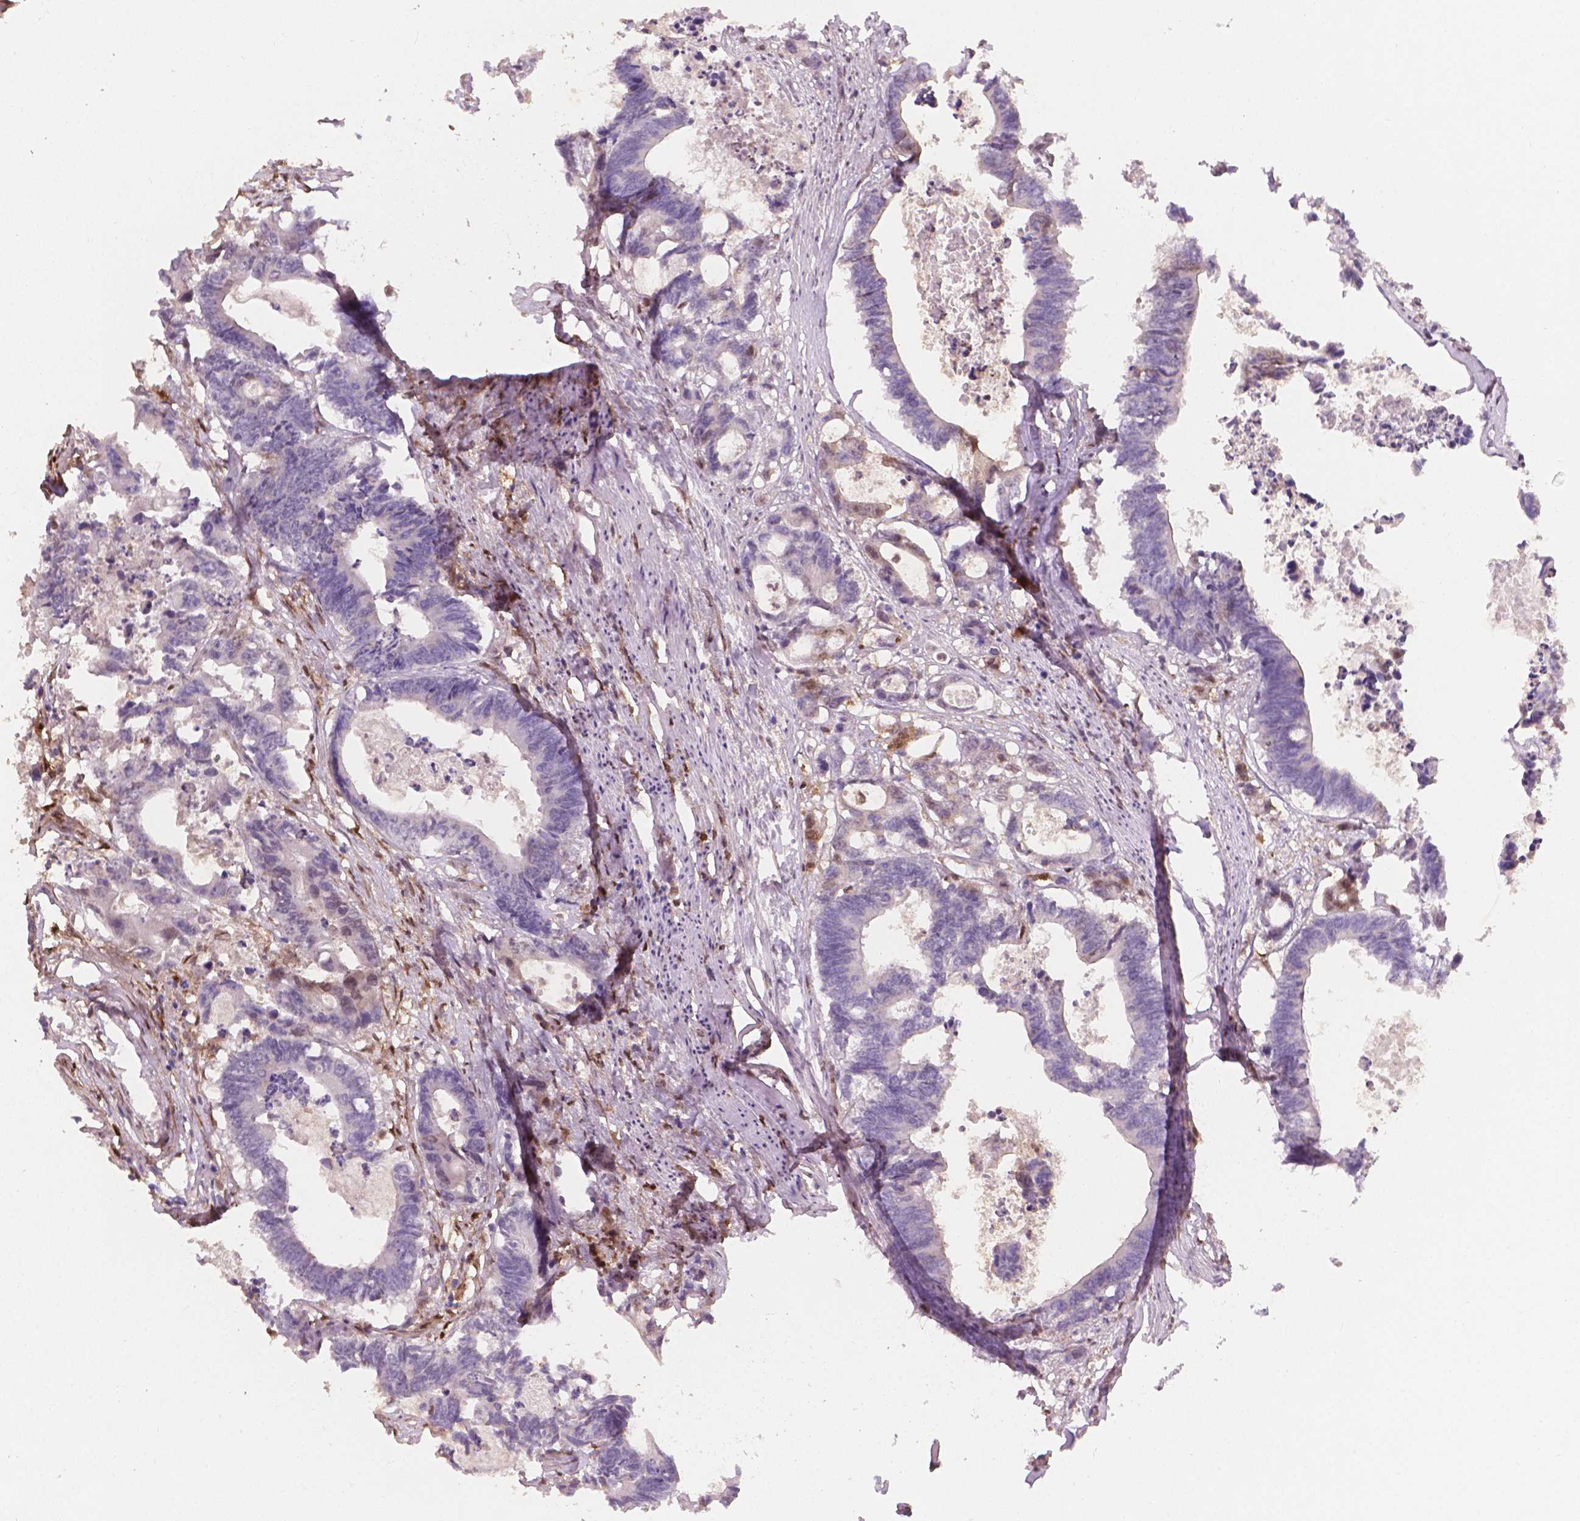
{"staining": {"intensity": "negative", "quantity": "none", "location": "none"}, "tissue": "colorectal cancer", "cell_type": "Tumor cells", "image_type": "cancer", "snomed": [{"axis": "morphology", "description": "Adenocarcinoma, NOS"}, {"axis": "topography", "description": "Rectum"}], "caption": "Immunohistochemistry micrograph of neoplastic tissue: human colorectal adenocarcinoma stained with DAB (3,3'-diaminobenzidine) displays no significant protein expression in tumor cells. The staining was performed using DAB (3,3'-diaminobenzidine) to visualize the protein expression in brown, while the nuclei were stained in blue with hematoxylin (Magnification: 20x).", "gene": "TNFAIP2", "patient": {"sex": "male", "age": 54}}